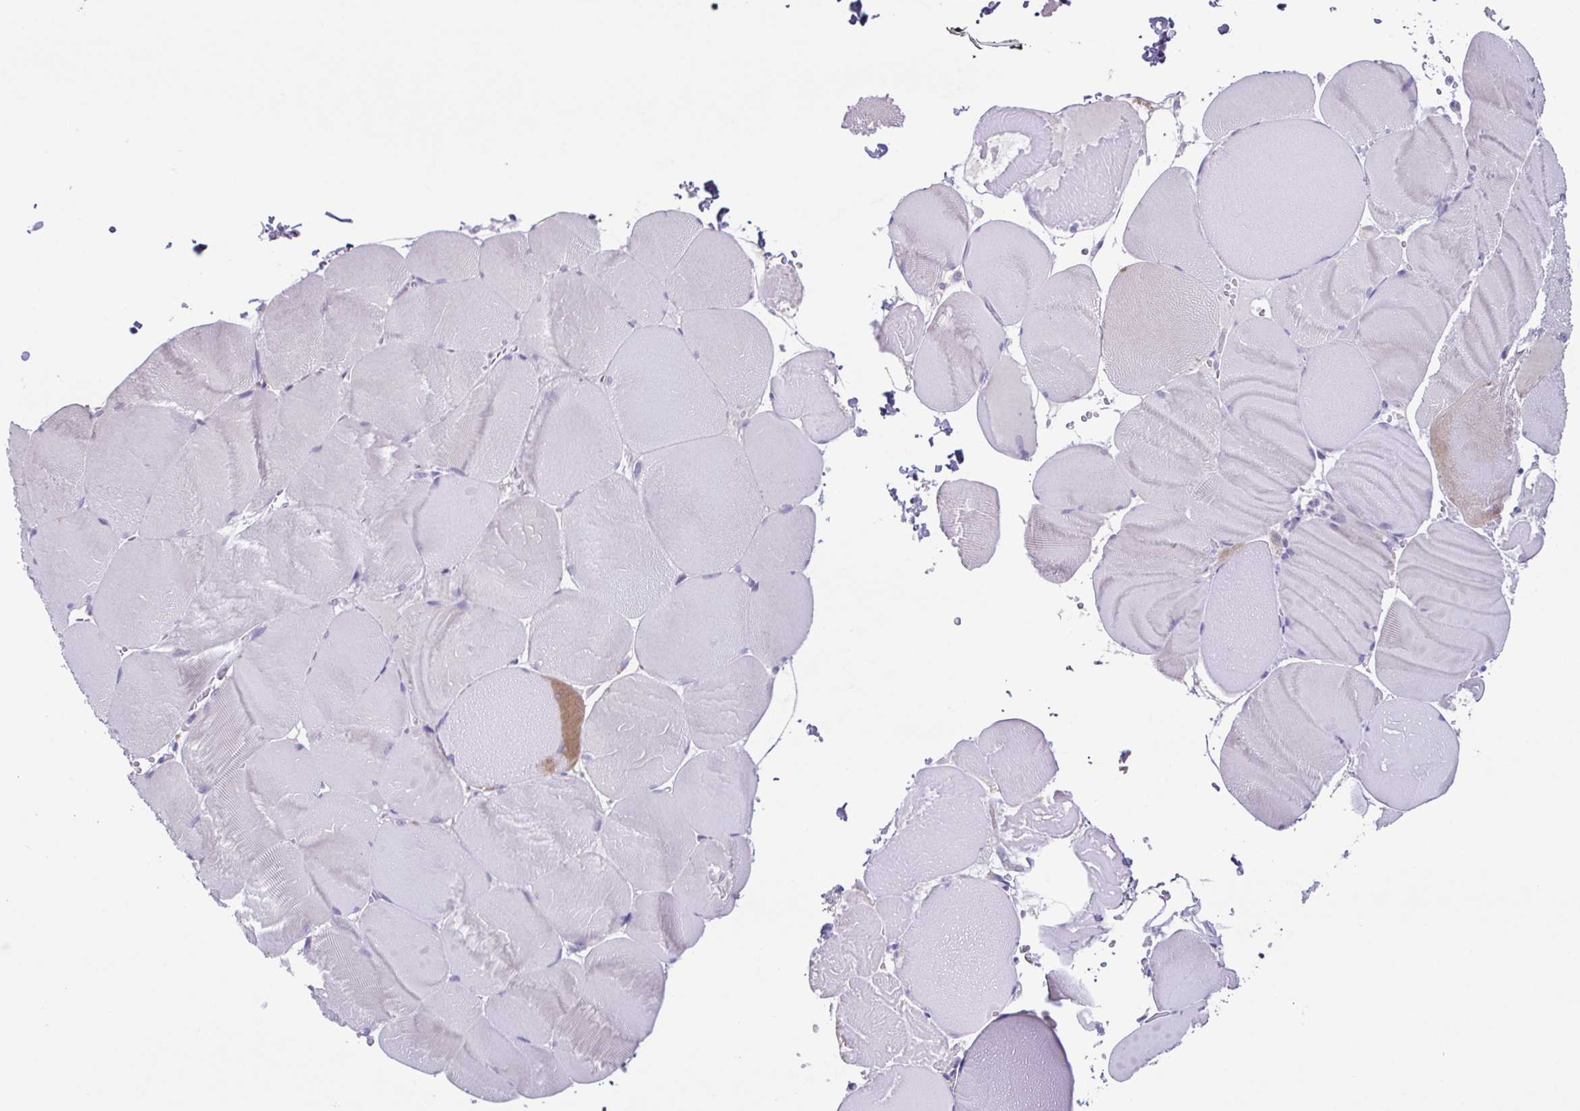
{"staining": {"intensity": "negative", "quantity": "none", "location": "none"}, "tissue": "skeletal muscle", "cell_type": "Myocytes", "image_type": "normal", "snomed": [{"axis": "morphology", "description": "Normal tissue, NOS"}, {"axis": "topography", "description": "Skeletal muscle"}, {"axis": "topography", "description": "Head-Neck"}], "caption": "The histopathology image demonstrates no significant staining in myocytes of skeletal muscle. Brightfield microscopy of immunohistochemistry (IHC) stained with DAB (brown) and hematoxylin (blue), captured at high magnification.", "gene": "COL17A1", "patient": {"sex": "male", "age": 66}}